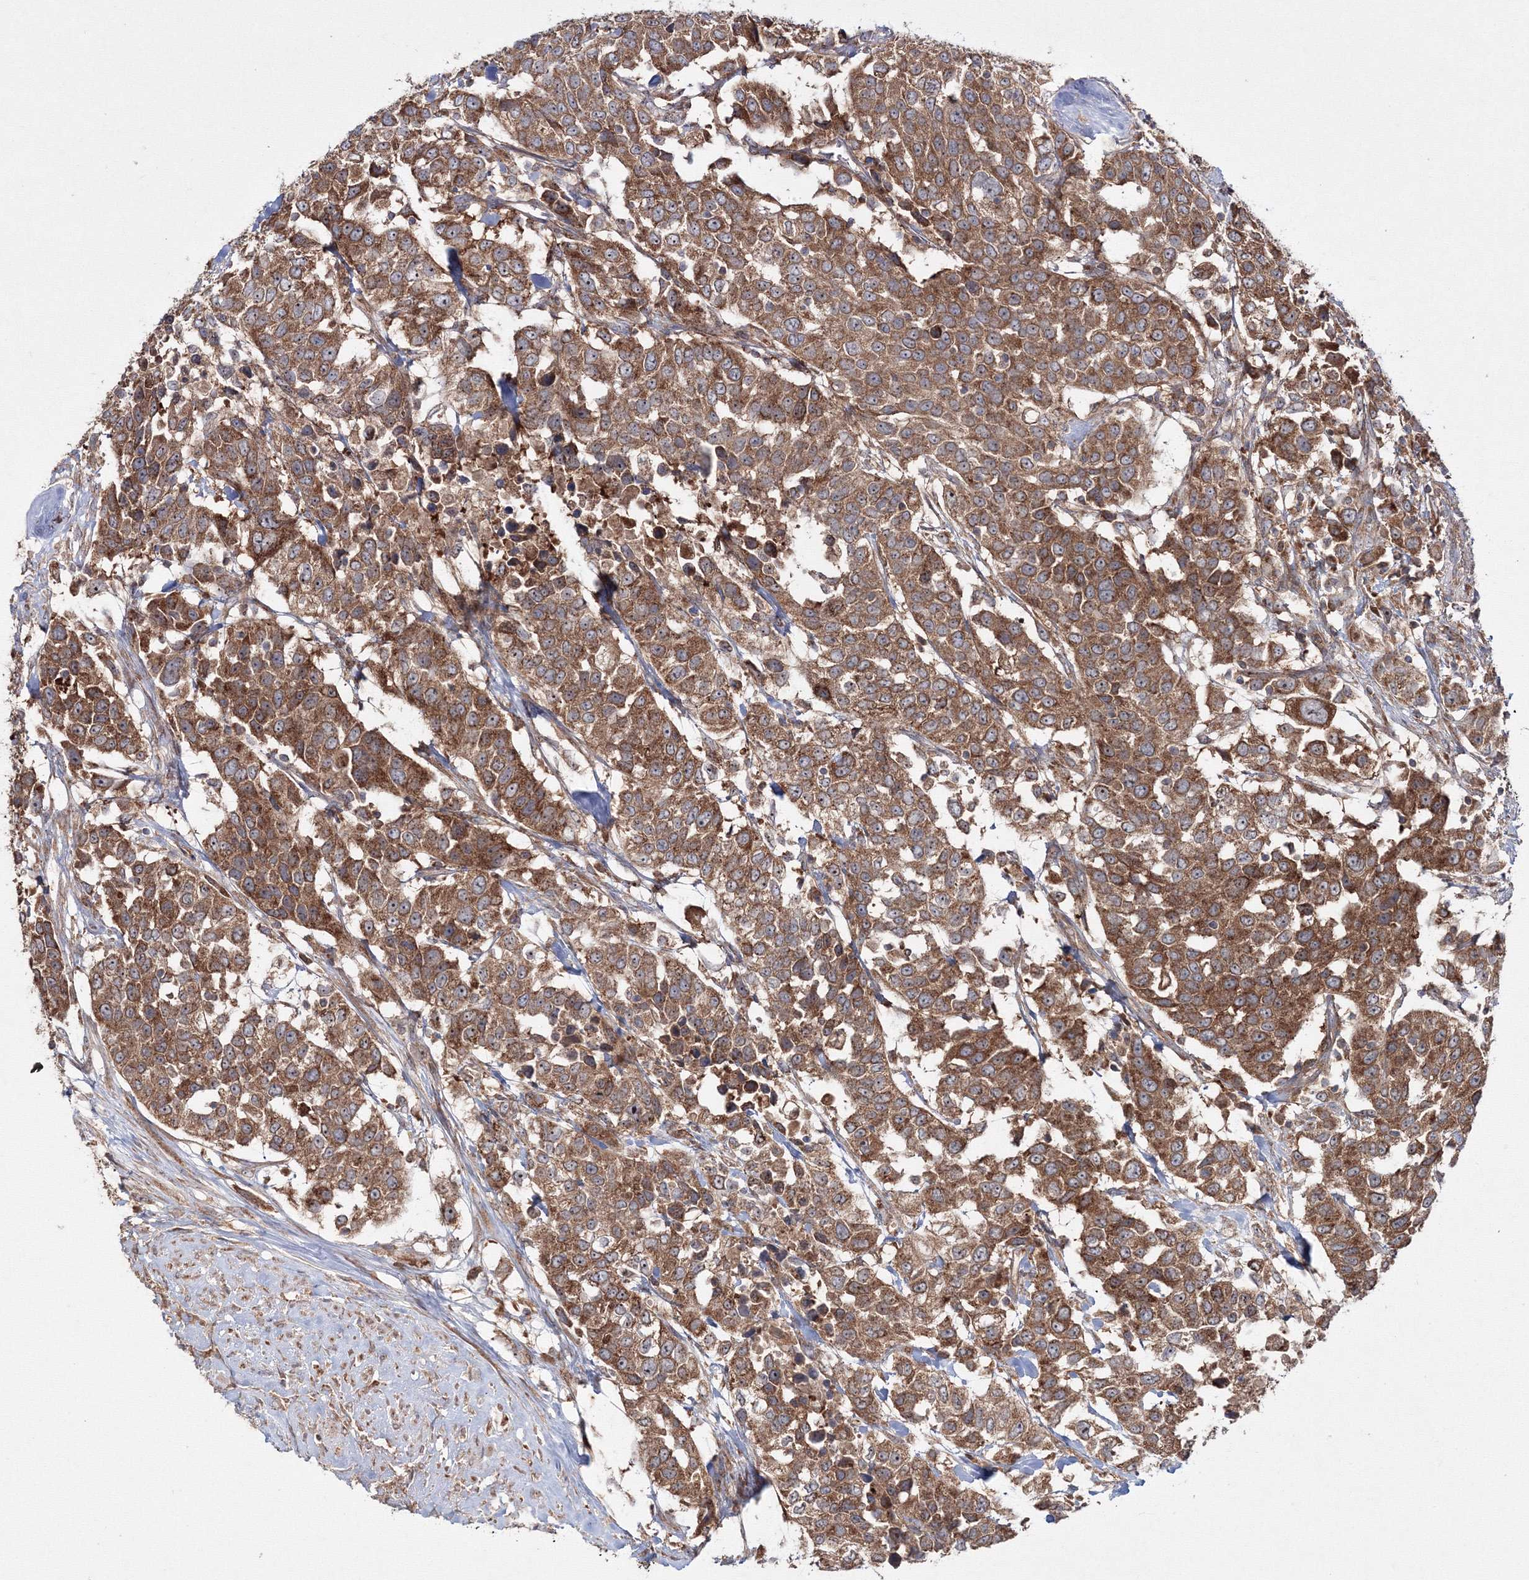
{"staining": {"intensity": "strong", "quantity": ">75%", "location": "cytoplasmic/membranous"}, "tissue": "urothelial cancer", "cell_type": "Tumor cells", "image_type": "cancer", "snomed": [{"axis": "morphology", "description": "Urothelial carcinoma, High grade"}, {"axis": "topography", "description": "Urinary bladder"}], "caption": "Immunohistochemistry staining of urothelial cancer, which demonstrates high levels of strong cytoplasmic/membranous expression in about >75% of tumor cells indicating strong cytoplasmic/membranous protein positivity. The staining was performed using DAB (3,3'-diaminobenzidine) (brown) for protein detection and nuclei were counterstained in hematoxylin (blue).", "gene": "PEX13", "patient": {"sex": "female", "age": 80}}